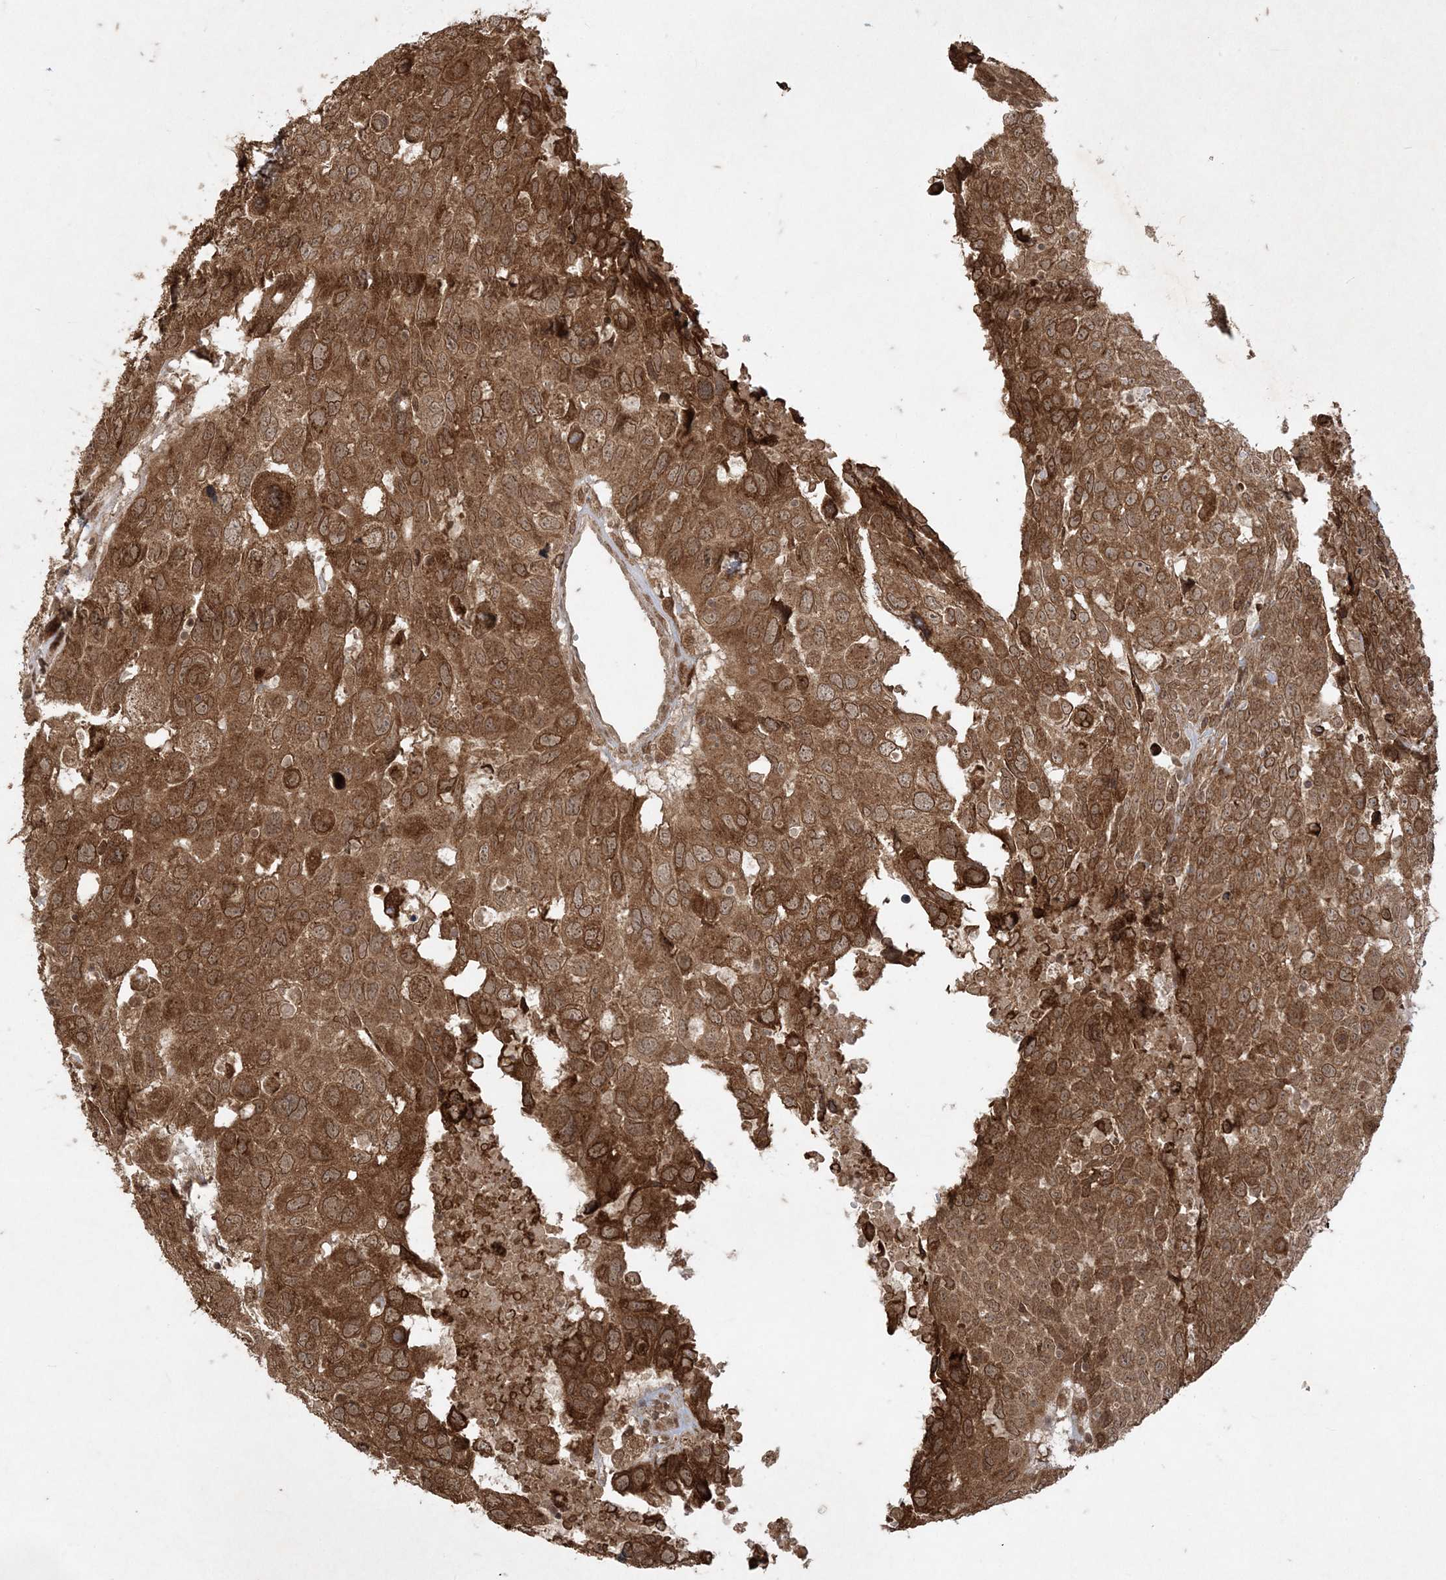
{"staining": {"intensity": "strong", "quantity": ">75%", "location": "cytoplasmic/membranous"}, "tissue": "head and neck cancer", "cell_type": "Tumor cells", "image_type": "cancer", "snomed": [{"axis": "morphology", "description": "Squamous cell carcinoma, NOS"}, {"axis": "topography", "description": "Head-Neck"}], "caption": "Head and neck cancer stained with a protein marker shows strong staining in tumor cells.", "gene": "RRAS", "patient": {"sex": "male", "age": 66}}